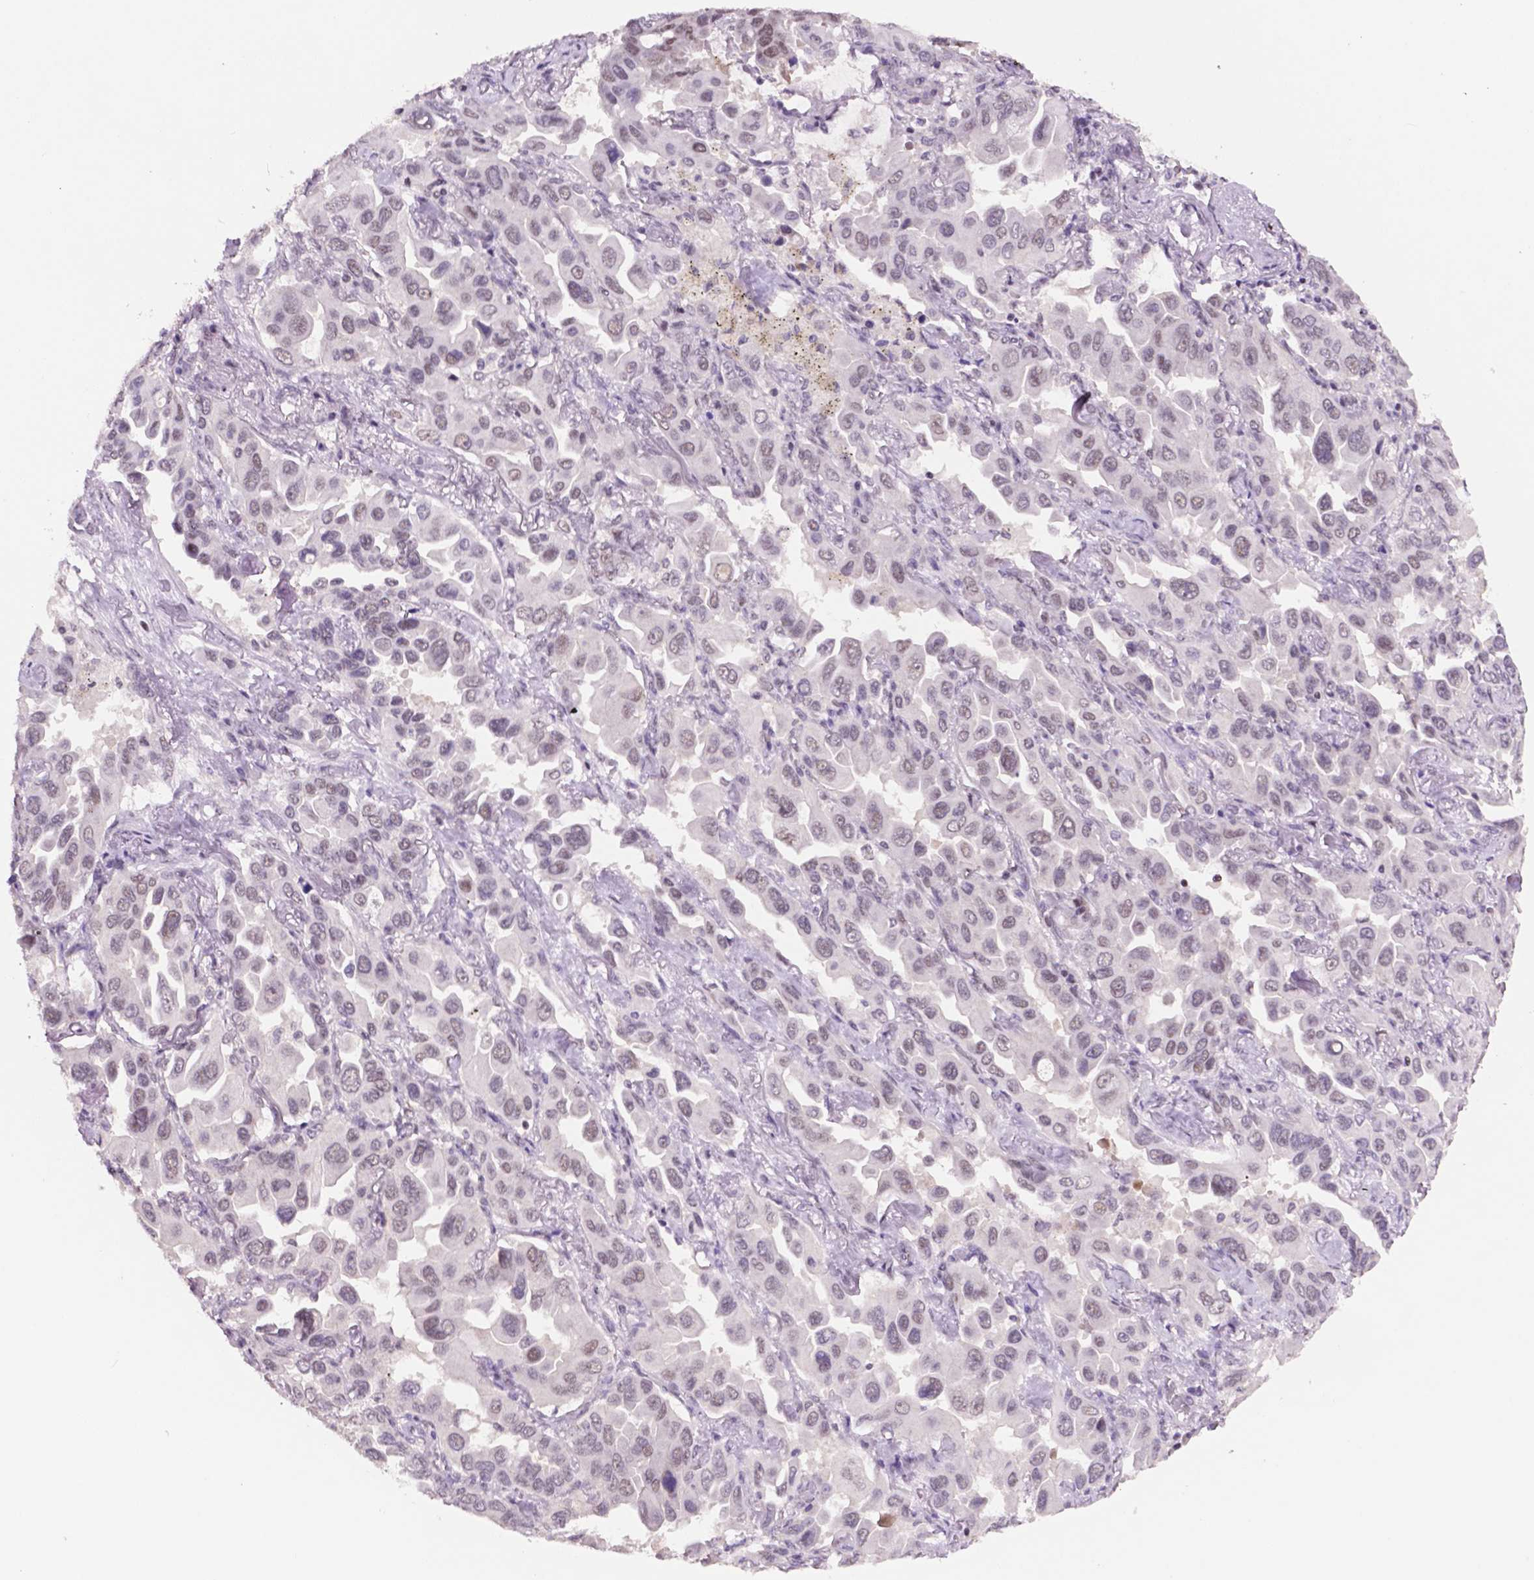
{"staining": {"intensity": "negative", "quantity": "none", "location": "none"}, "tissue": "lung cancer", "cell_type": "Tumor cells", "image_type": "cancer", "snomed": [{"axis": "morphology", "description": "Adenocarcinoma, NOS"}, {"axis": "topography", "description": "Lung"}], "caption": "Lung cancer was stained to show a protein in brown. There is no significant expression in tumor cells.", "gene": "NCOR1", "patient": {"sex": "male", "age": 64}}